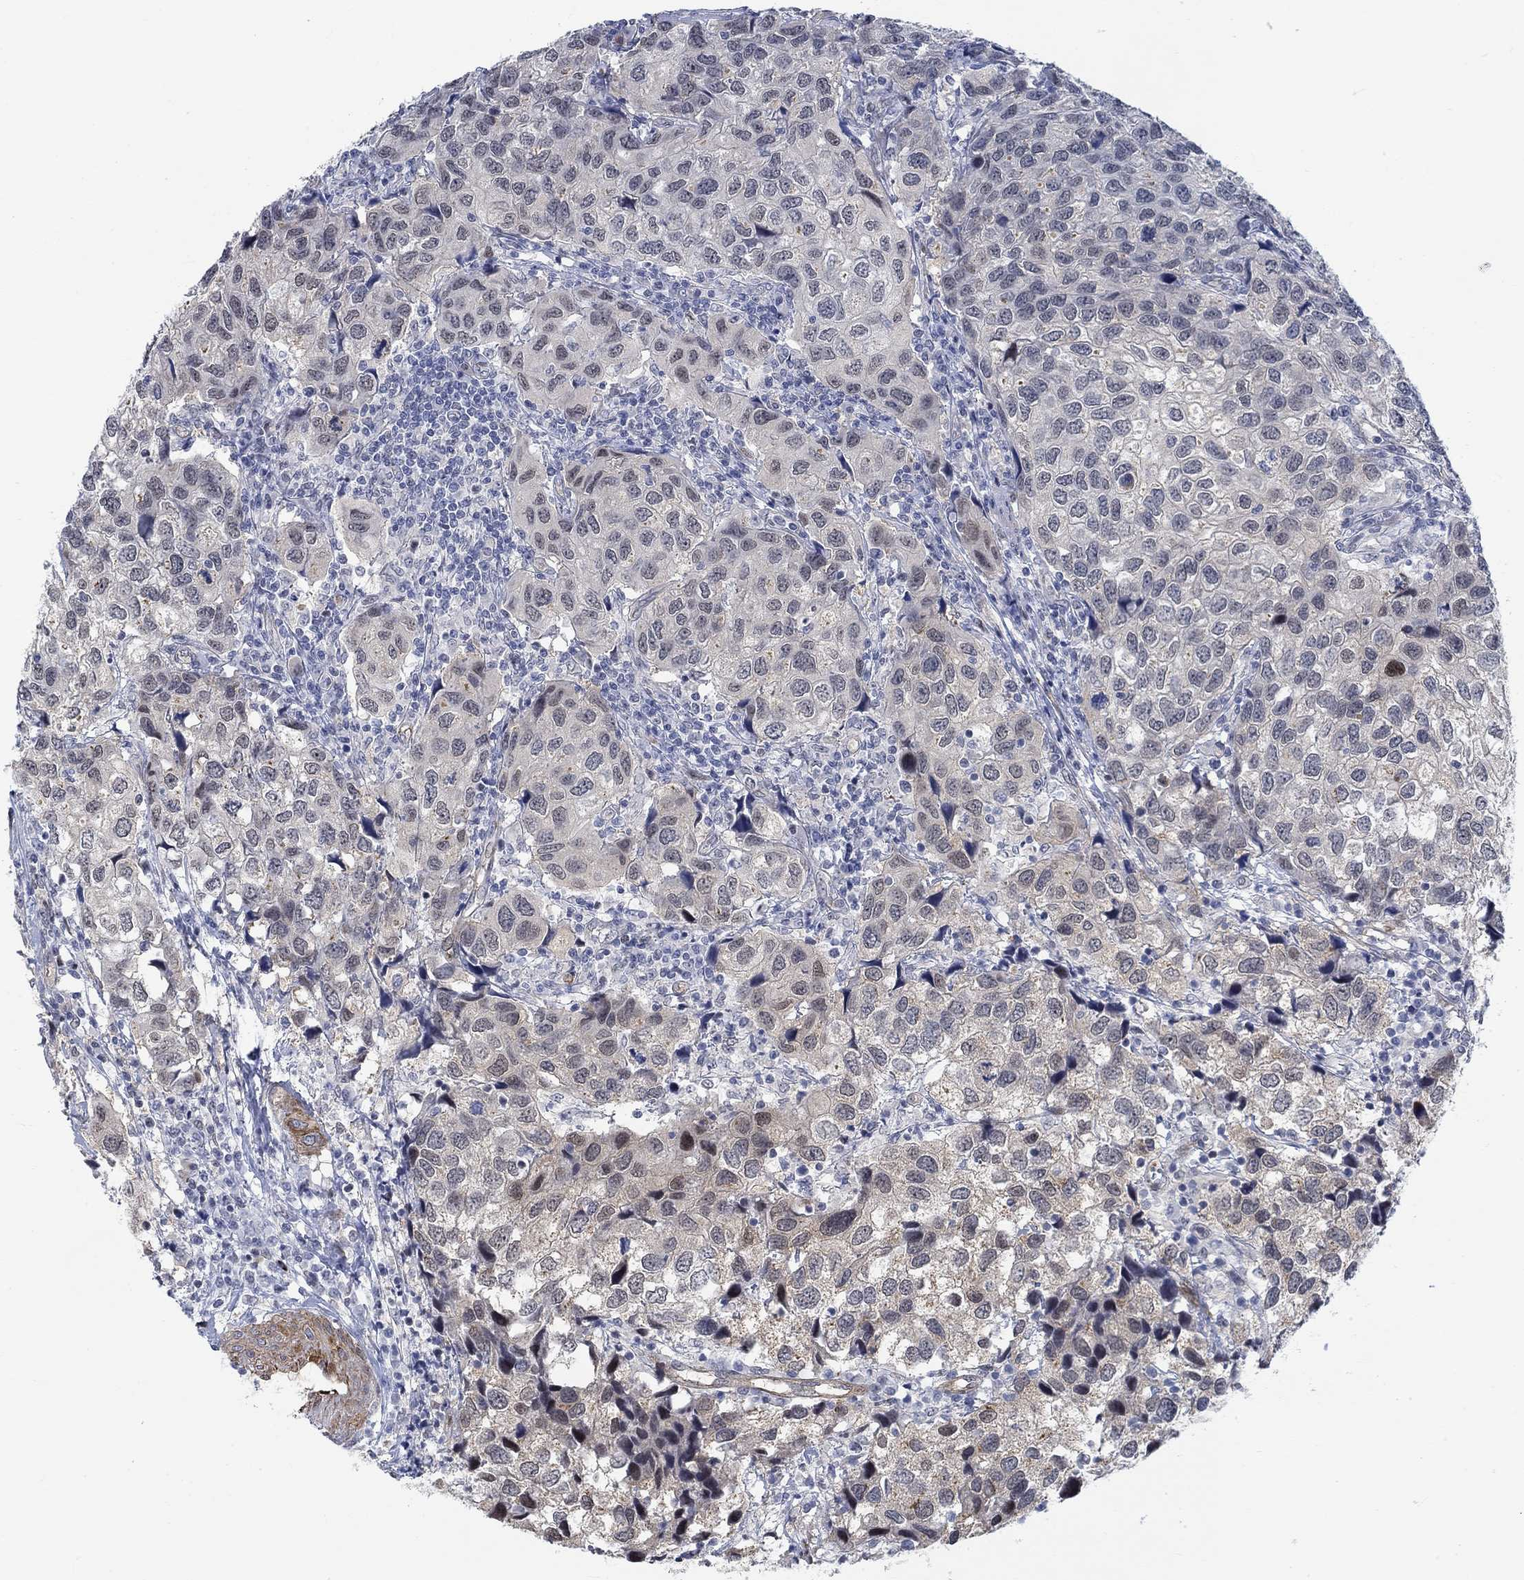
{"staining": {"intensity": "weak", "quantity": "<25%", "location": "nuclear"}, "tissue": "urothelial cancer", "cell_type": "Tumor cells", "image_type": "cancer", "snomed": [{"axis": "morphology", "description": "Urothelial carcinoma, High grade"}, {"axis": "topography", "description": "Urinary bladder"}], "caption": "A histopathology image of urothelial cancer stained for a protein demonstrates no brown staining in tumor cells. Brightfield microscopy of immunohistochemistry (IHC) stained with DAB (3,3'-diaminobenzidine) (brown) and hematoxylin (blue), captured at high magnification.", "gene": "KCNH8", "patient": {"sex": "male", "age": 79}}